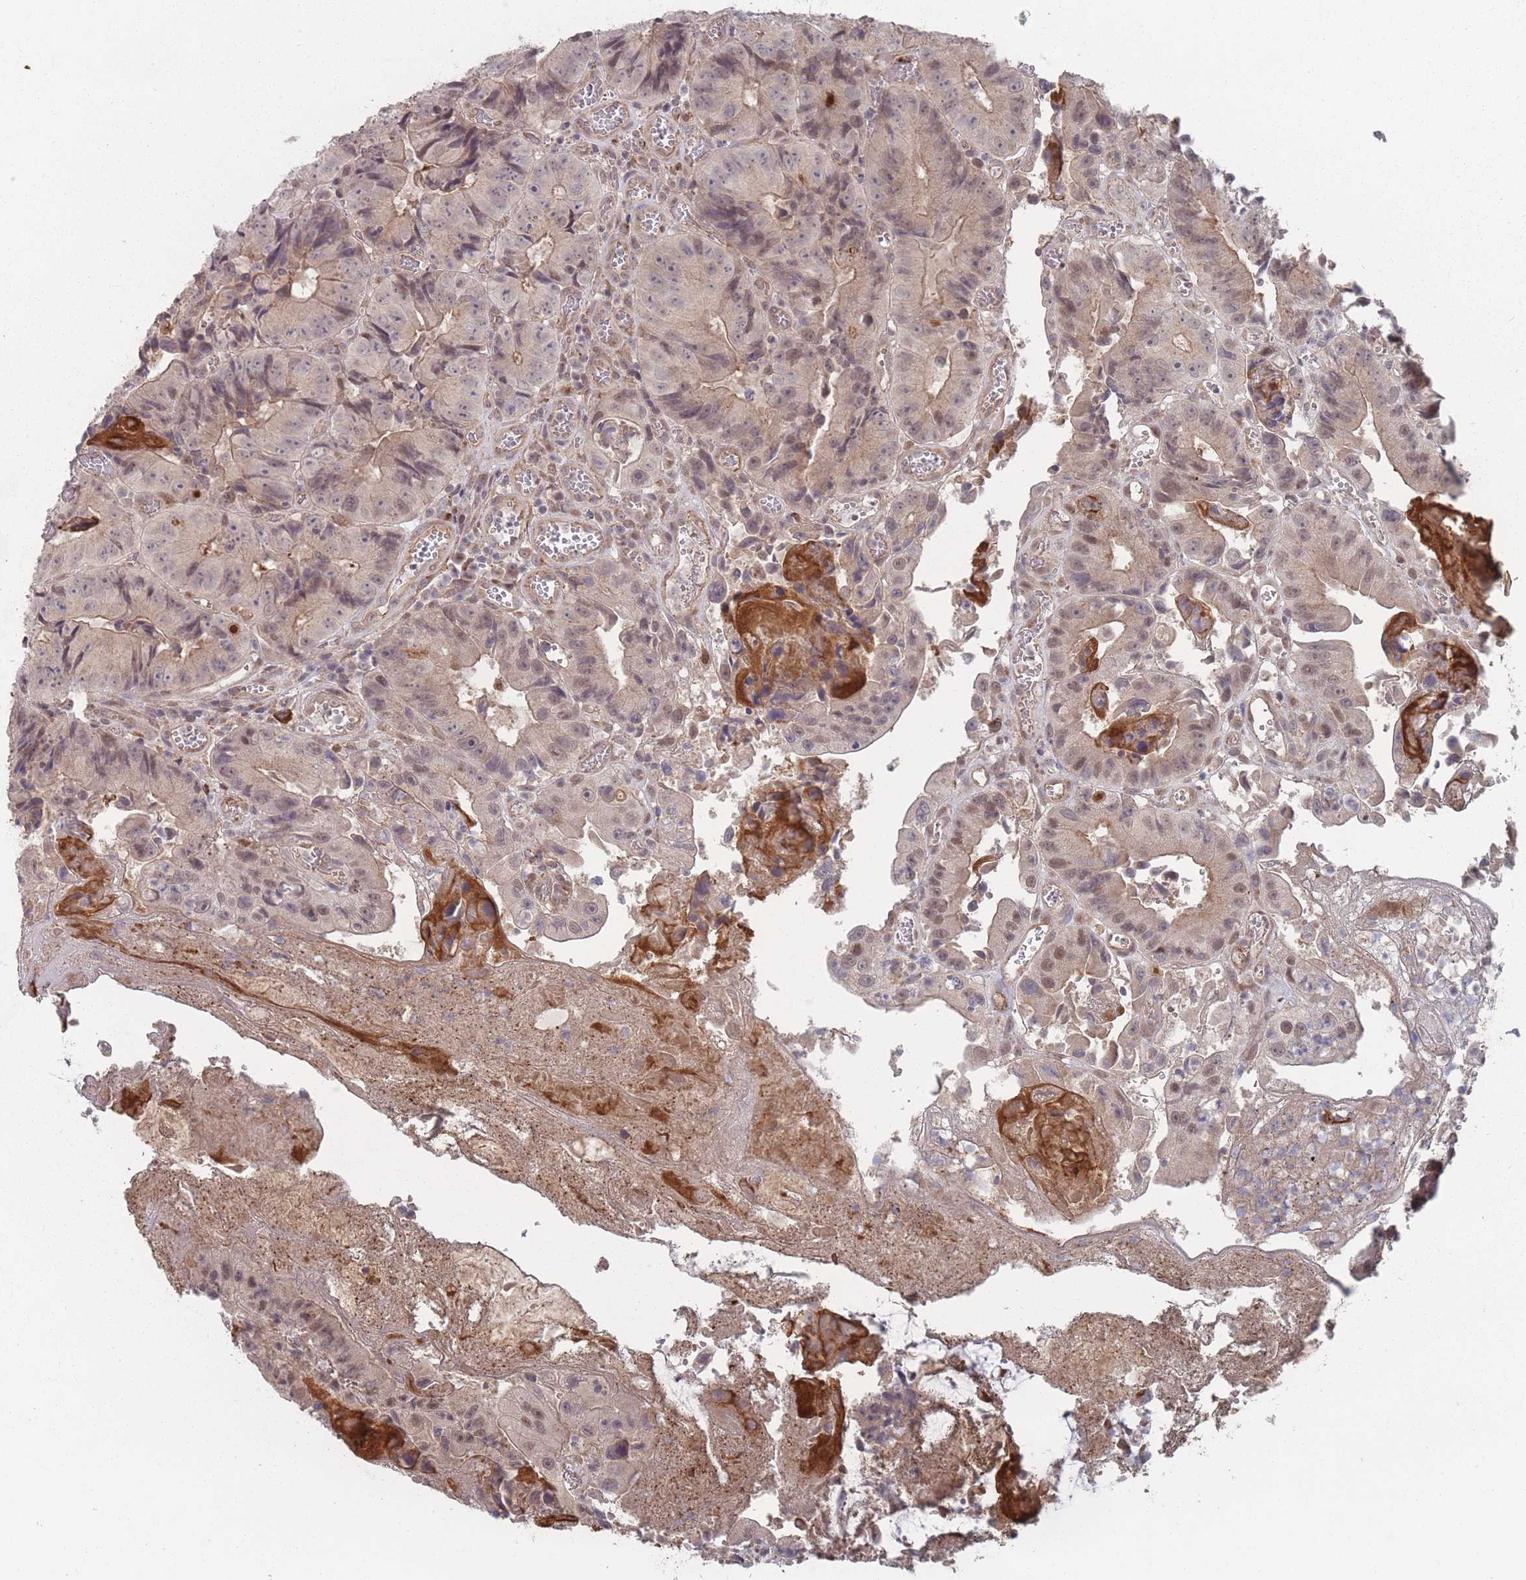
{"staining": {"intensity": "weak", "quantity": "25%-75%", "location": "cytoplasmic/membranous,nuclear"}, "tissue": "colorectal cancer", "cell_type": "Tumor cells", "image_type": "cancer", "snomed": [{"axis": "morphology", "description": "Adenocarcinoma, NOS"}, {"axis": "topography", "description": "Colon"}], "caption": "Adenocarcinoma (colorectal) stained for a protein (brown) reveals weak cytoplasmic/membranous and nuclear positive expression in about 25%-75% of tumor cells.", "gene": "CNTRL", "patient": {"sex": "female", "age": 86}}